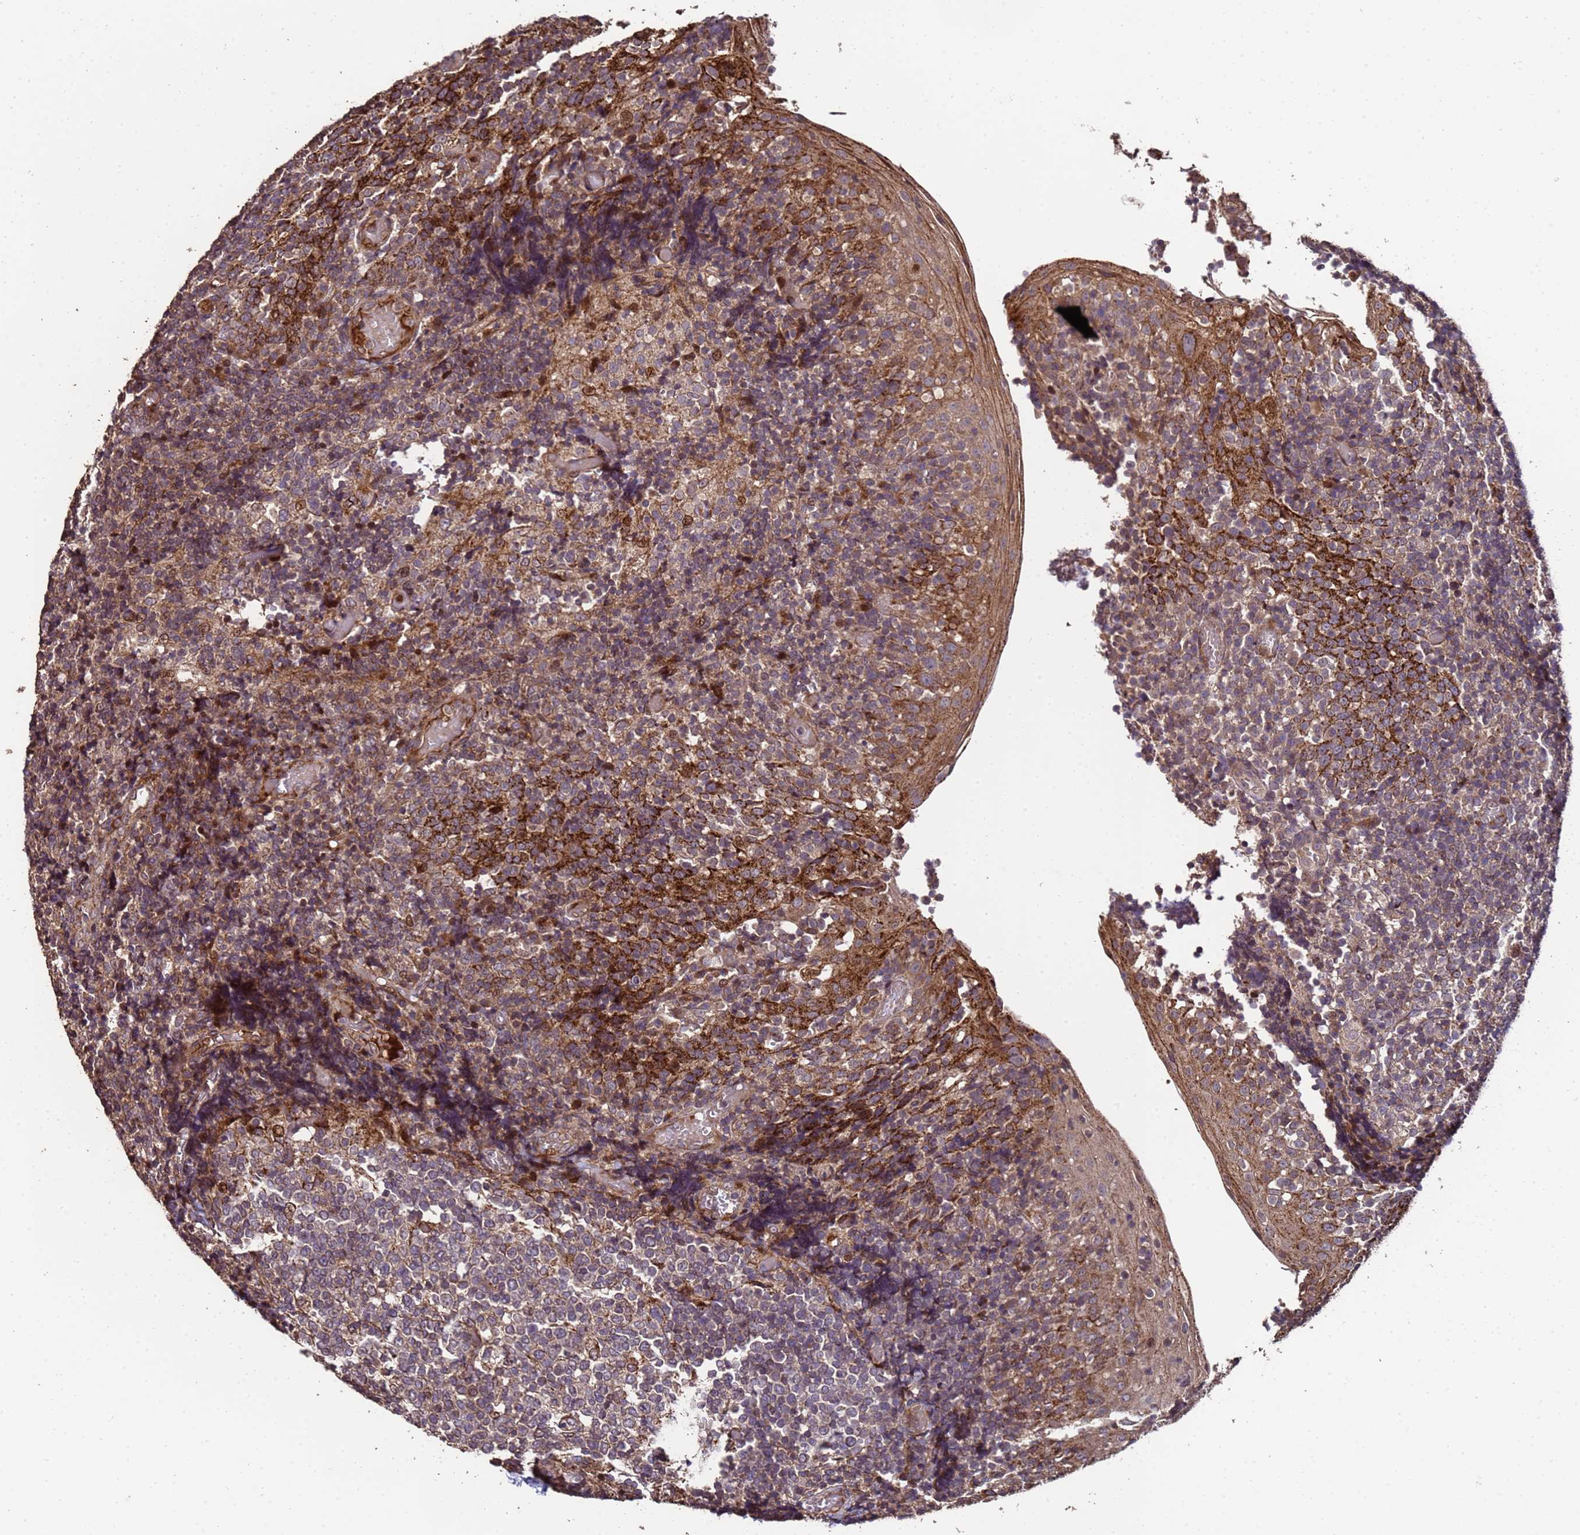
{"staining": {"intensity": "weak", "quantity": "<25%", "location": "cytoplasmic/membranous"}, "tissue": "tonsil", "cell_type": "Germinal center cells", "image_type": "normal", "snomed": [{"axis": "morphology", "description": "Normal tissue, NOS"}, {"axis": "topography", "description": "Tonsil"}], "caption": "Immunohistochemistry (IHC) micrograph of normal tonsil stained for a protein (brown), which exhibits no positivity in germinal center cells. Nuclei are stained in blue.", "gene": "PRODH", "patient": {"sex": "female", "age": 19}}